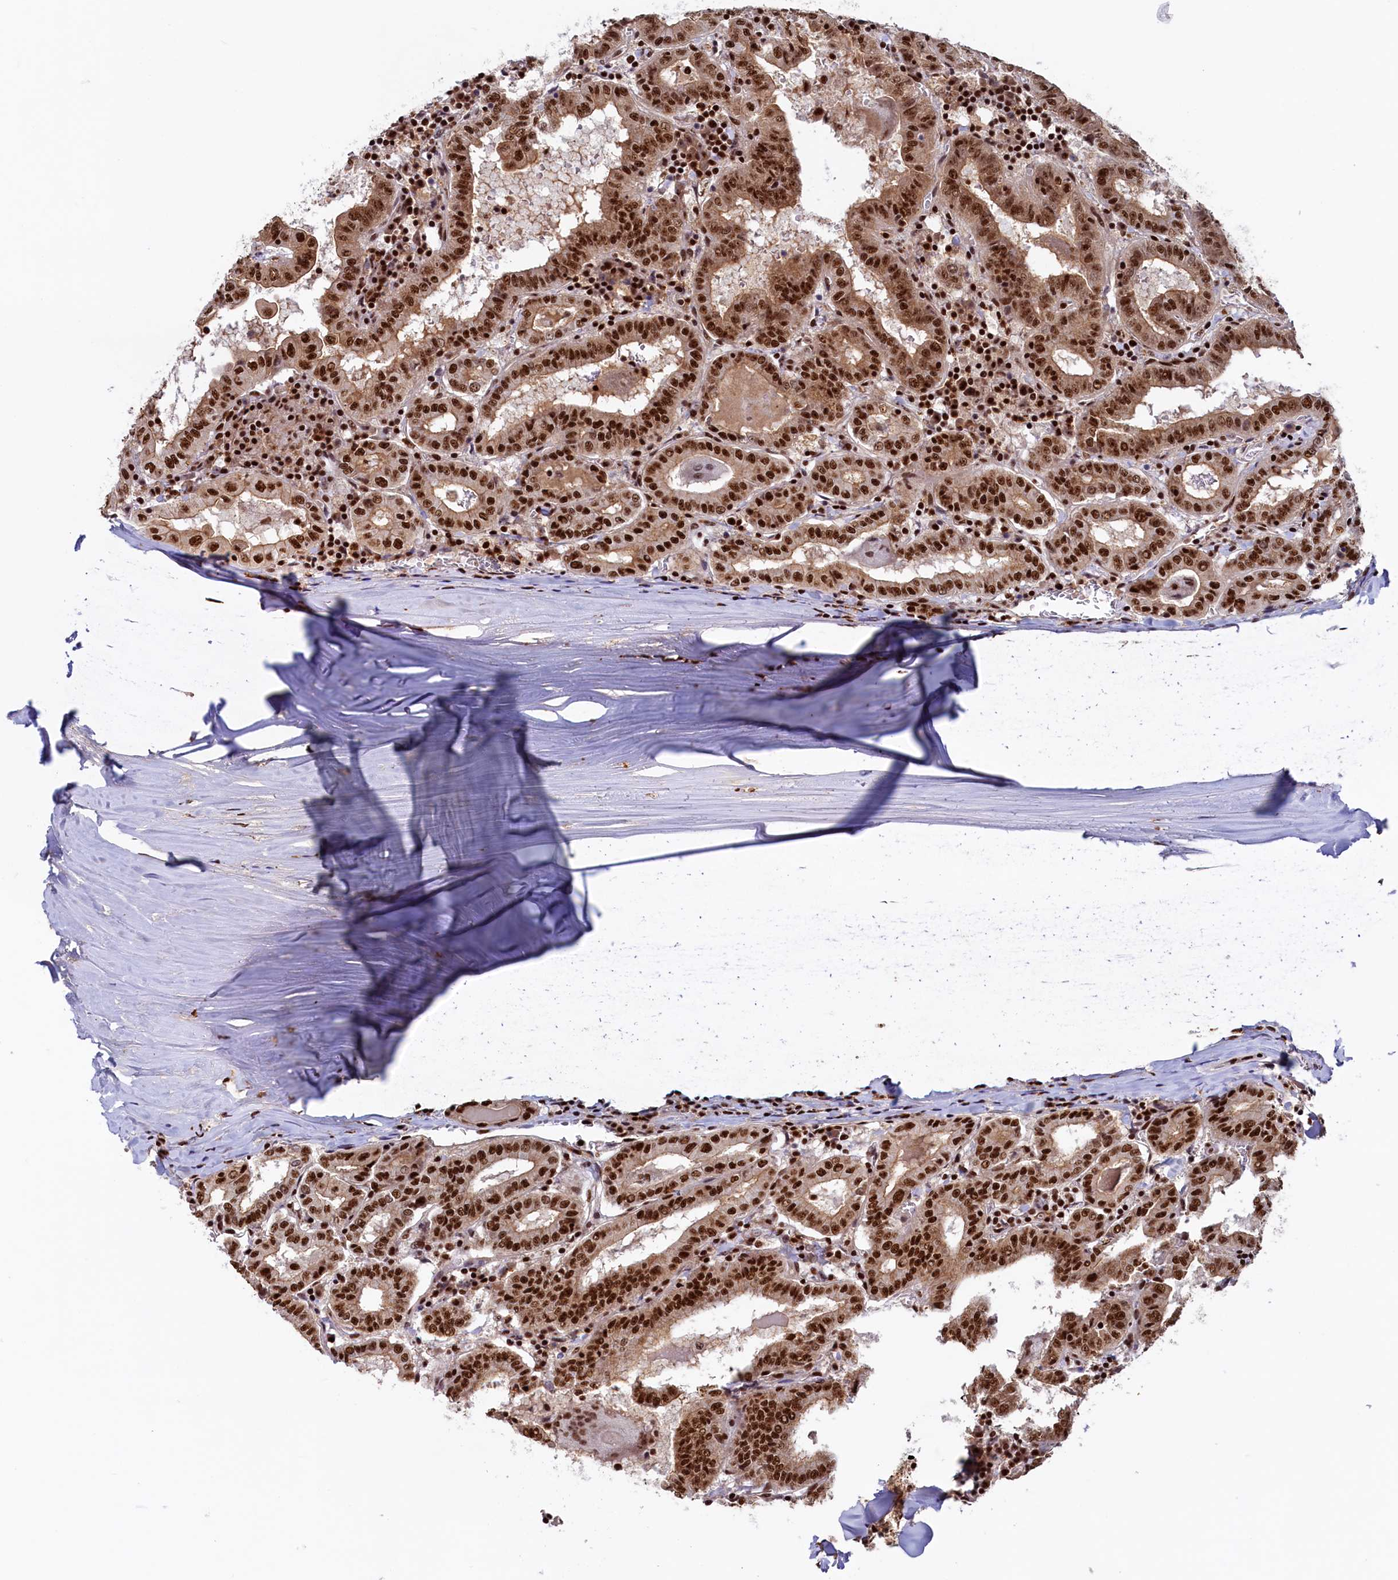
{"staining": {"intensity": "strong", "quantity": ">75%", "location": "cytoplasmic/membranous,nuclear"}, "tissue": "thyroid cancer", "cell_type": "Tumor cells", "image_type": "cancer", "snomed": [{"axis": "morphology", "description": "Papillary adenocarcinoma, NOS"}, {"axis": "topography", "description": "Thyroid gland"}], "caption": "The immunohistochemical stain labels strong cytoplasmic/membranous and nuclear positivity in tumor cells of papillary adenocarcinoma (thyroid) tissue.", "gene": "ZC3H18", "patient": {"sex": "female", "age": 72}}